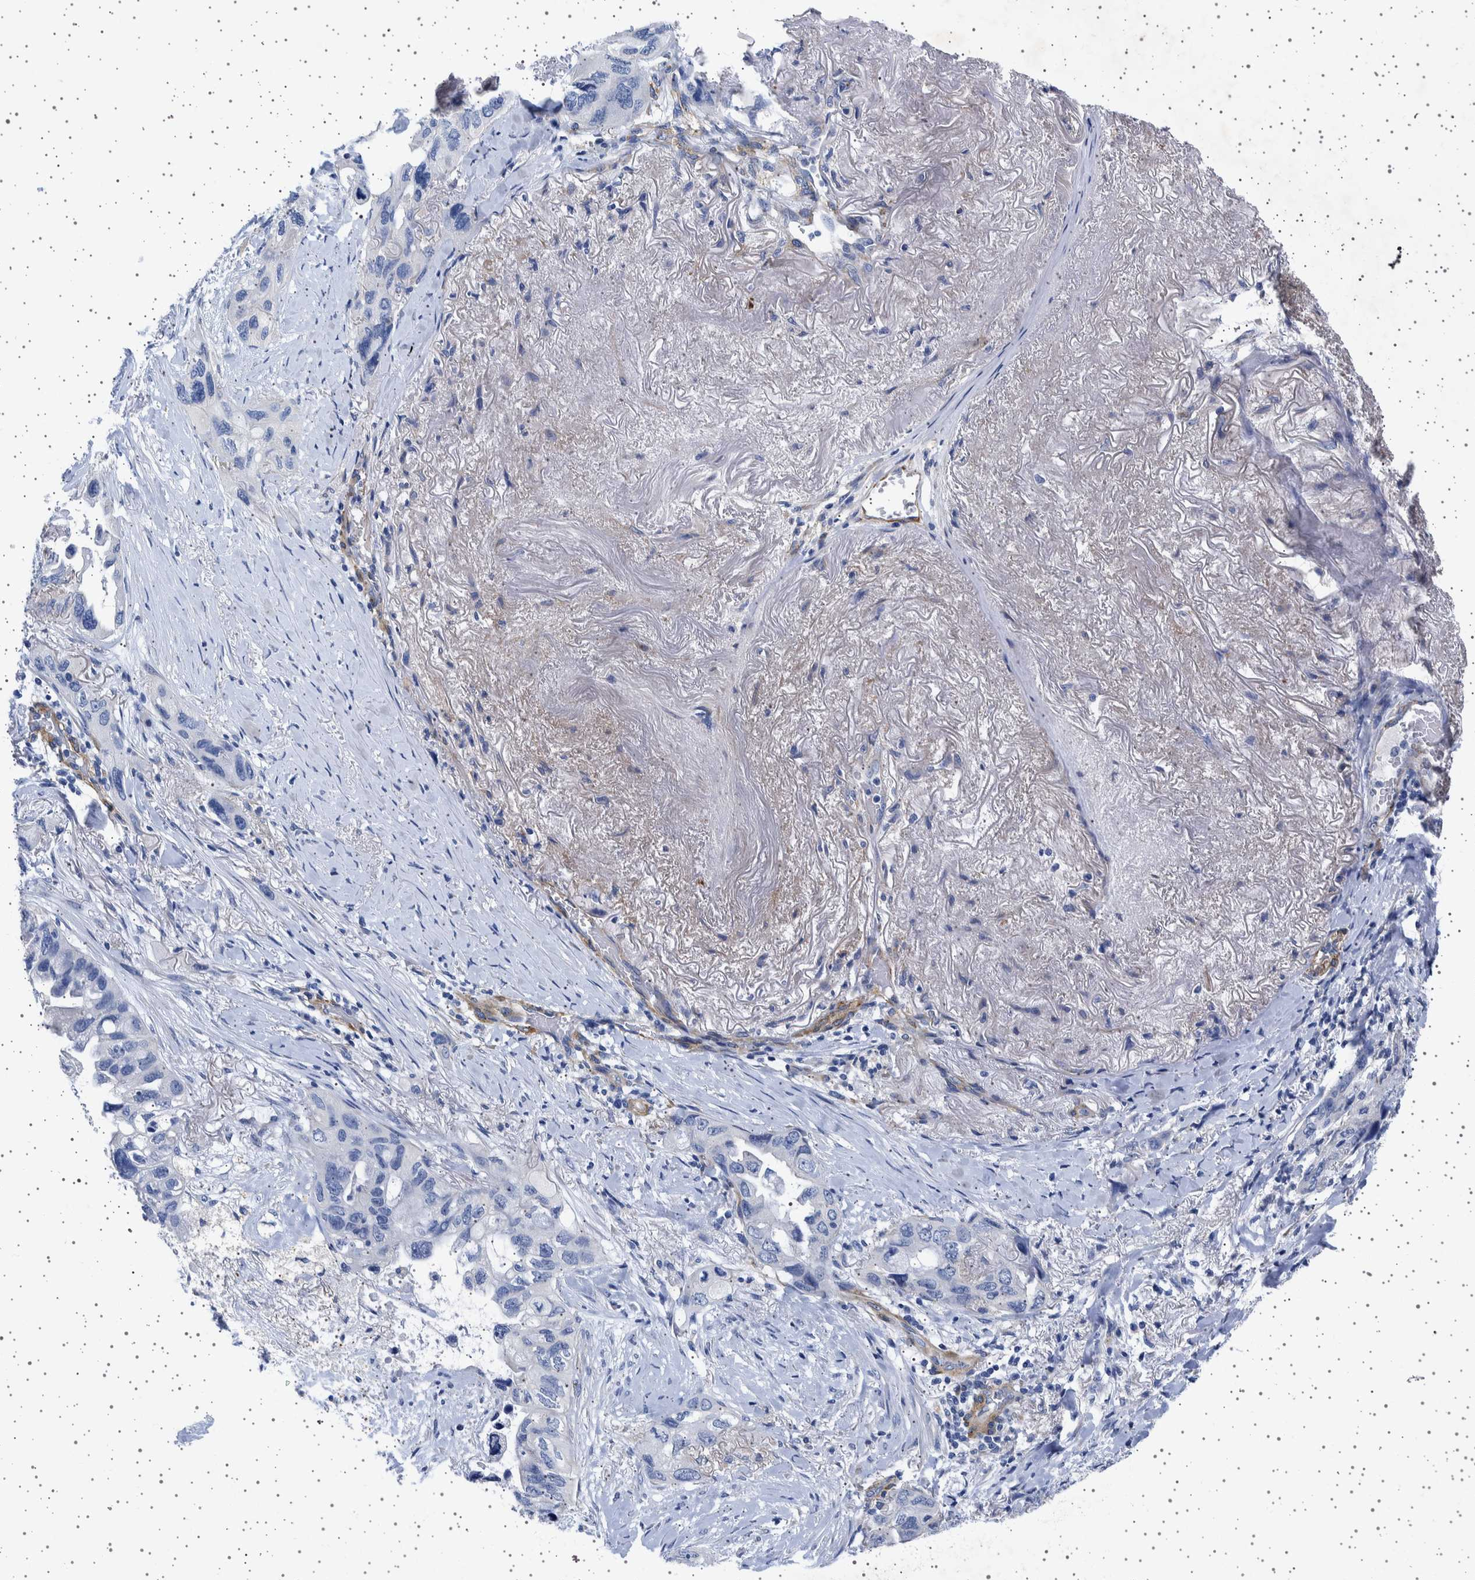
{"staining": {"intensity": "negative", "quantity": "none", "location": "none"}, "tissue": "lung cancer", "cell_type": "Tumor cells", "image_type": "cancer", "snomed": [{"axis": "morphology", "description": "Squamous cell carcinoma, NOS"}, {"axis": "topography", "description": "Lung"}], "caption": "The micrograph displays no significant staining in tumor cells of lung cancer.", "gene": "SEPTIN4", "patient": {"sex": "female", "age": 73}}